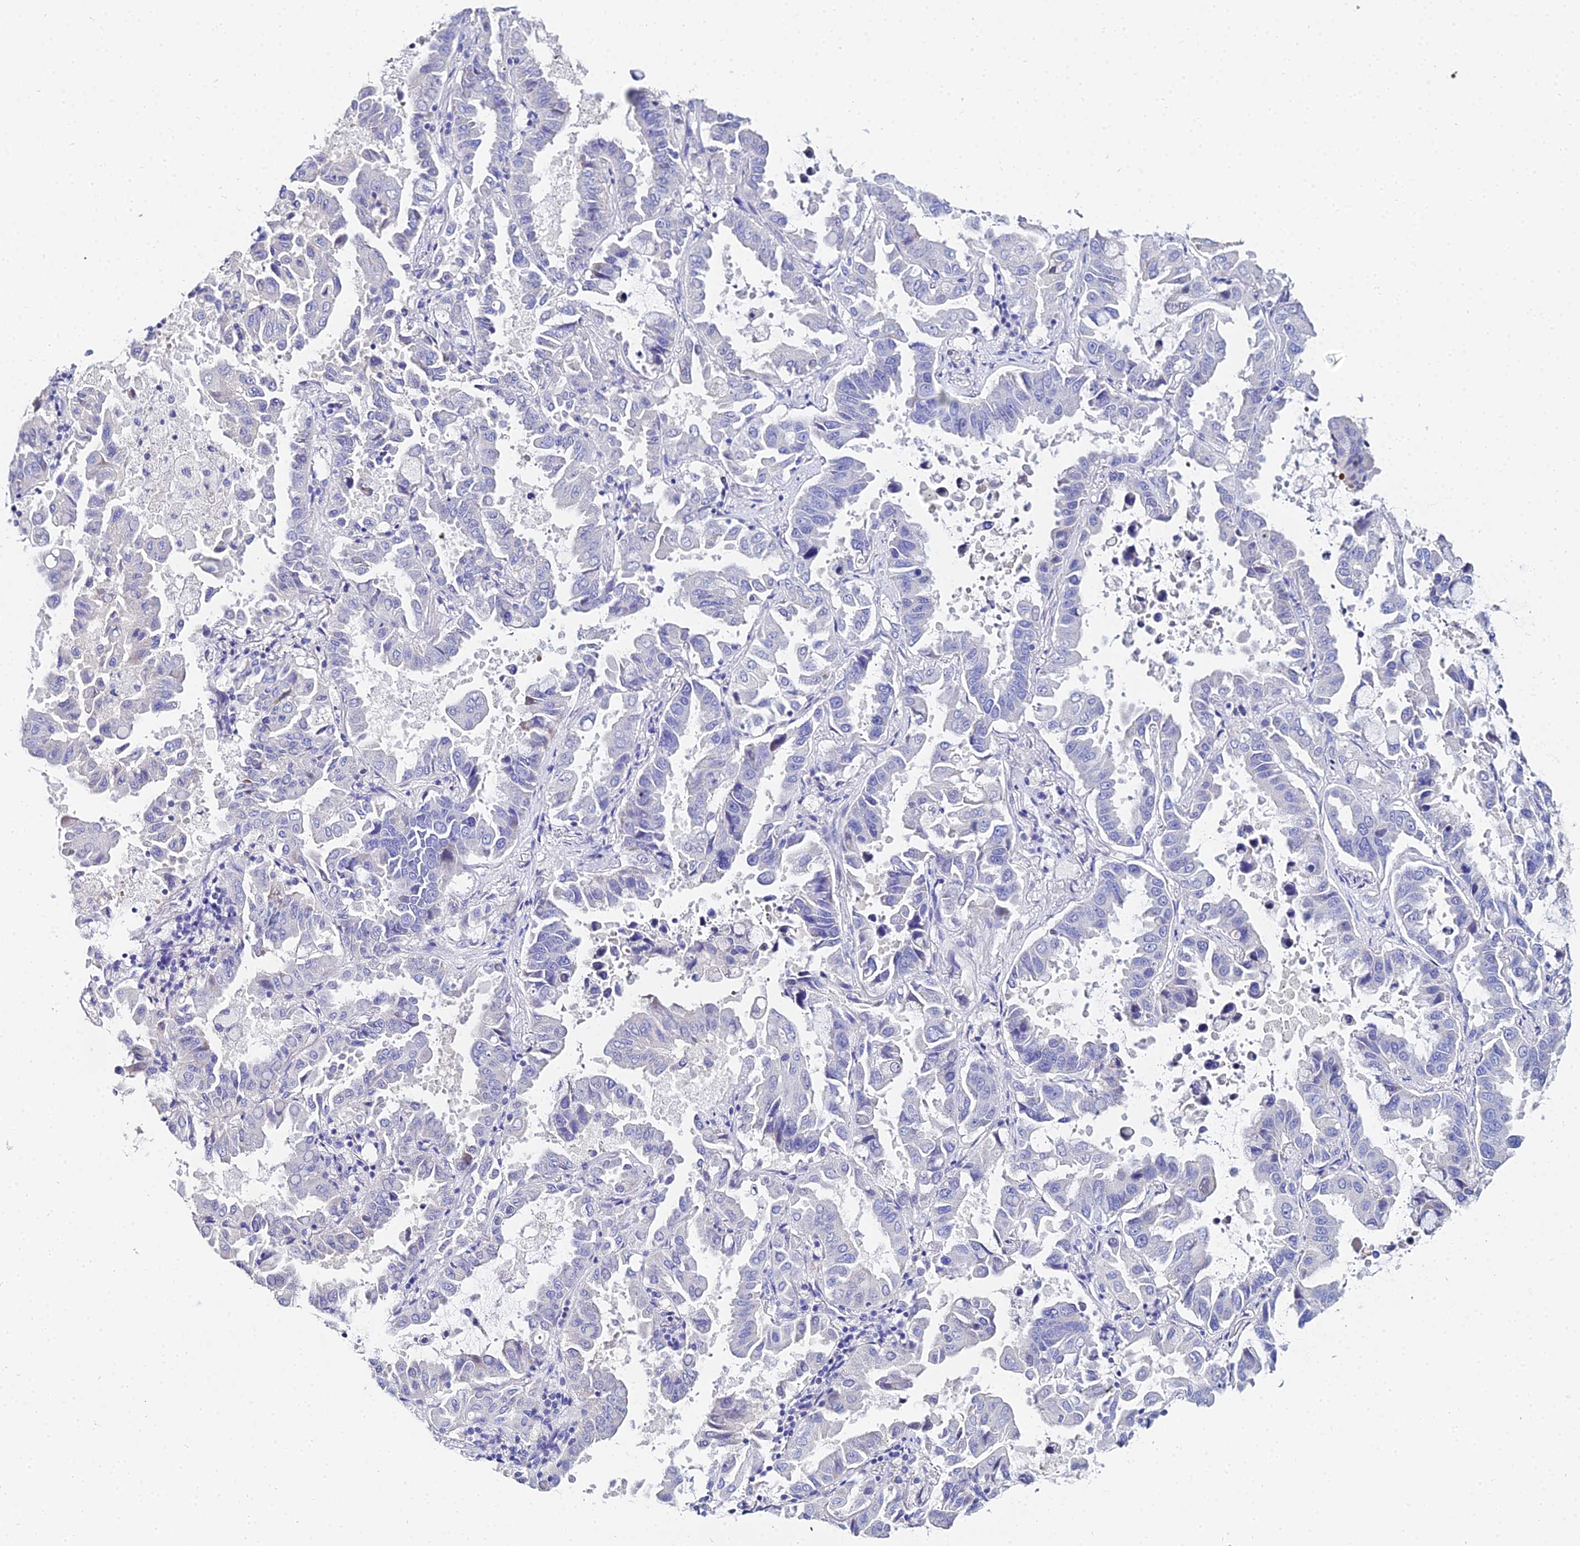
{"staining": {"intensity": "negative", "quantity": "none", "location": "none"}, "tissue": "lung cancer", "cell_type": "Tumor cells", "image_type": "cancer", "snomed": [{"axis": "morphology", "description": "Adenocarcinoma, NOS"}, {"axis": "topography", "description": "Lung"}], "caption": "IHC histopathology image of neoplastic tissue: adenocarcinoma (lung) stained with DAB displays no significant protein staining in tumor cells.", "gene": "OCM", "patient": {"sex": "male", "age": 64}}